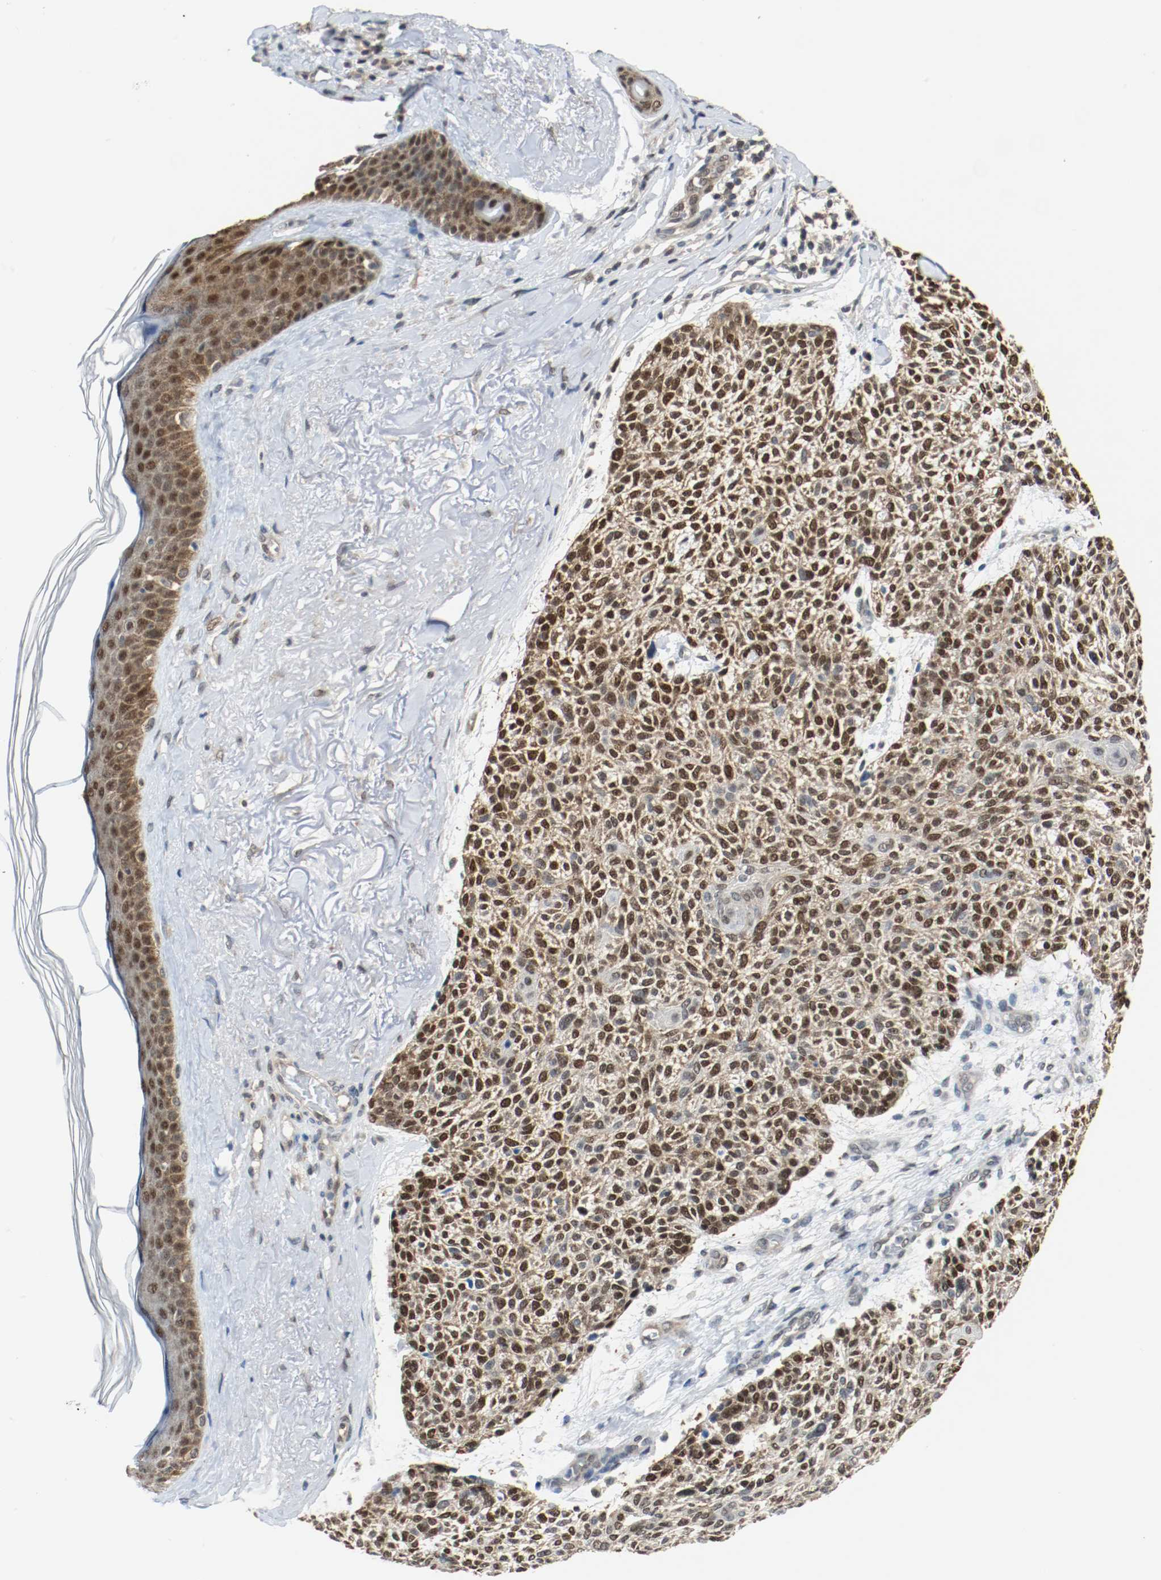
{"staining": {"intensity": "strong", "quantity": ">75%", "location": "cytoplasmic/membranous,nuclear"}, "tissue": "skin cancer", "cell_type": "Tumor cells", "image_type": "cancer", "snomed": [{"axis": "morphology", "description": "Normal tissue, NOS"}, {"axis": "morphology", "description": "Basal cell carcinoma"}, {"axis": "topography", "description": "Skin"}], "caption": "IHC image of basal cell carcinoma (skin) stained for a protein (brown), which reveals high levels of strong cytoplasmic/membranous and nuclear expression in approximately >75% of tumor cells.", "gene": "PPME1", "patient": {"sex": "female", "age": 70}}